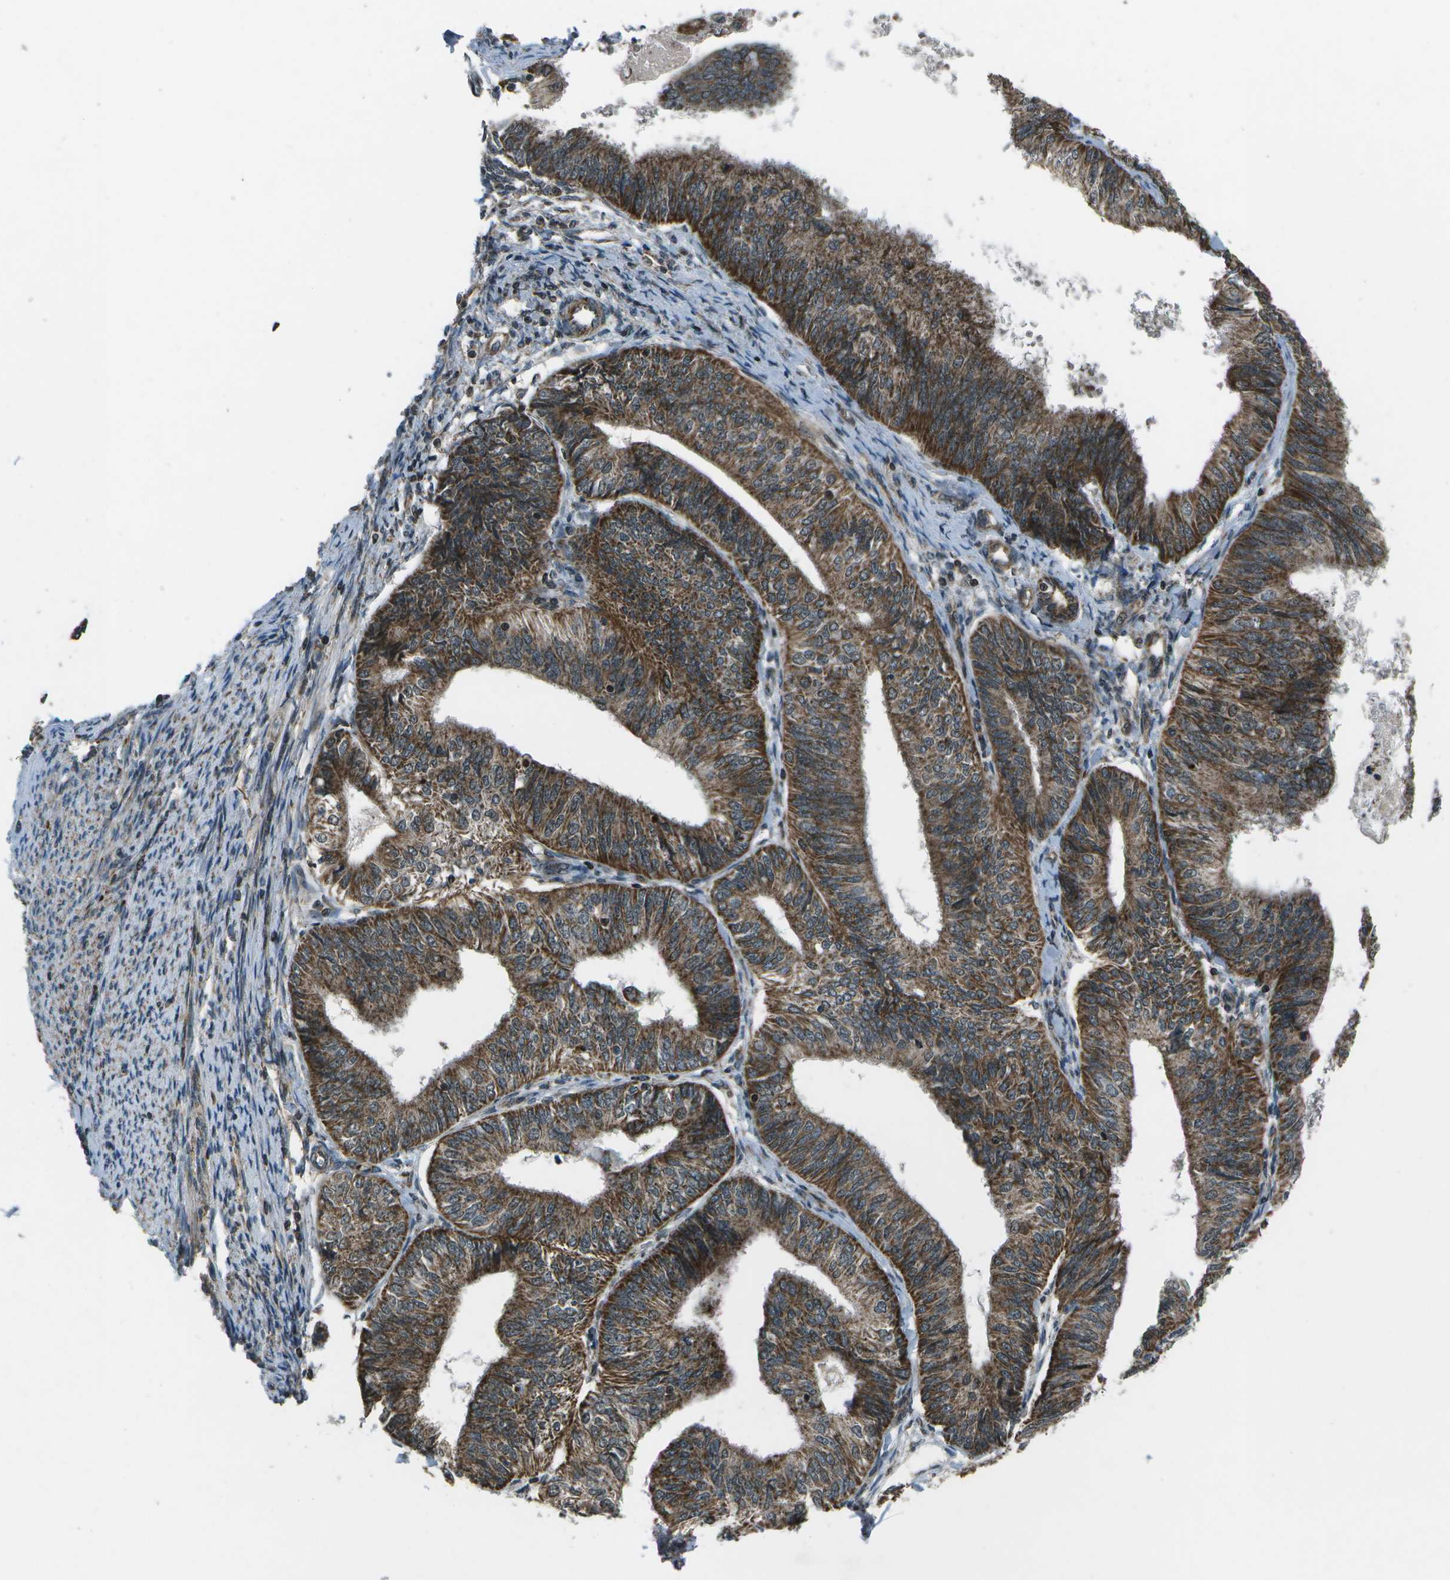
{"staining": {"intensity": "strong", "quantity": ">75%", "location": "cytoplasmic/membranous"}, "tissue": "endometrial cancer", "cell_type": "Tumor cells", "image_type": "cancer", "snomed": [{"axis": "morphology", "description": "Adenocarcinoma, NOS"}, {"axis": "topography", "description": "Endometrium"}], "caption": "Immunohistochemical staining of human adenocarcinoma (endometrial) demonstrates high levels of strong cytoplasmic/membranous expression in approximately >75% of tumor cells.", "gene": "EIF2AK1", "patient": {"sex": "female", "age": 58}}